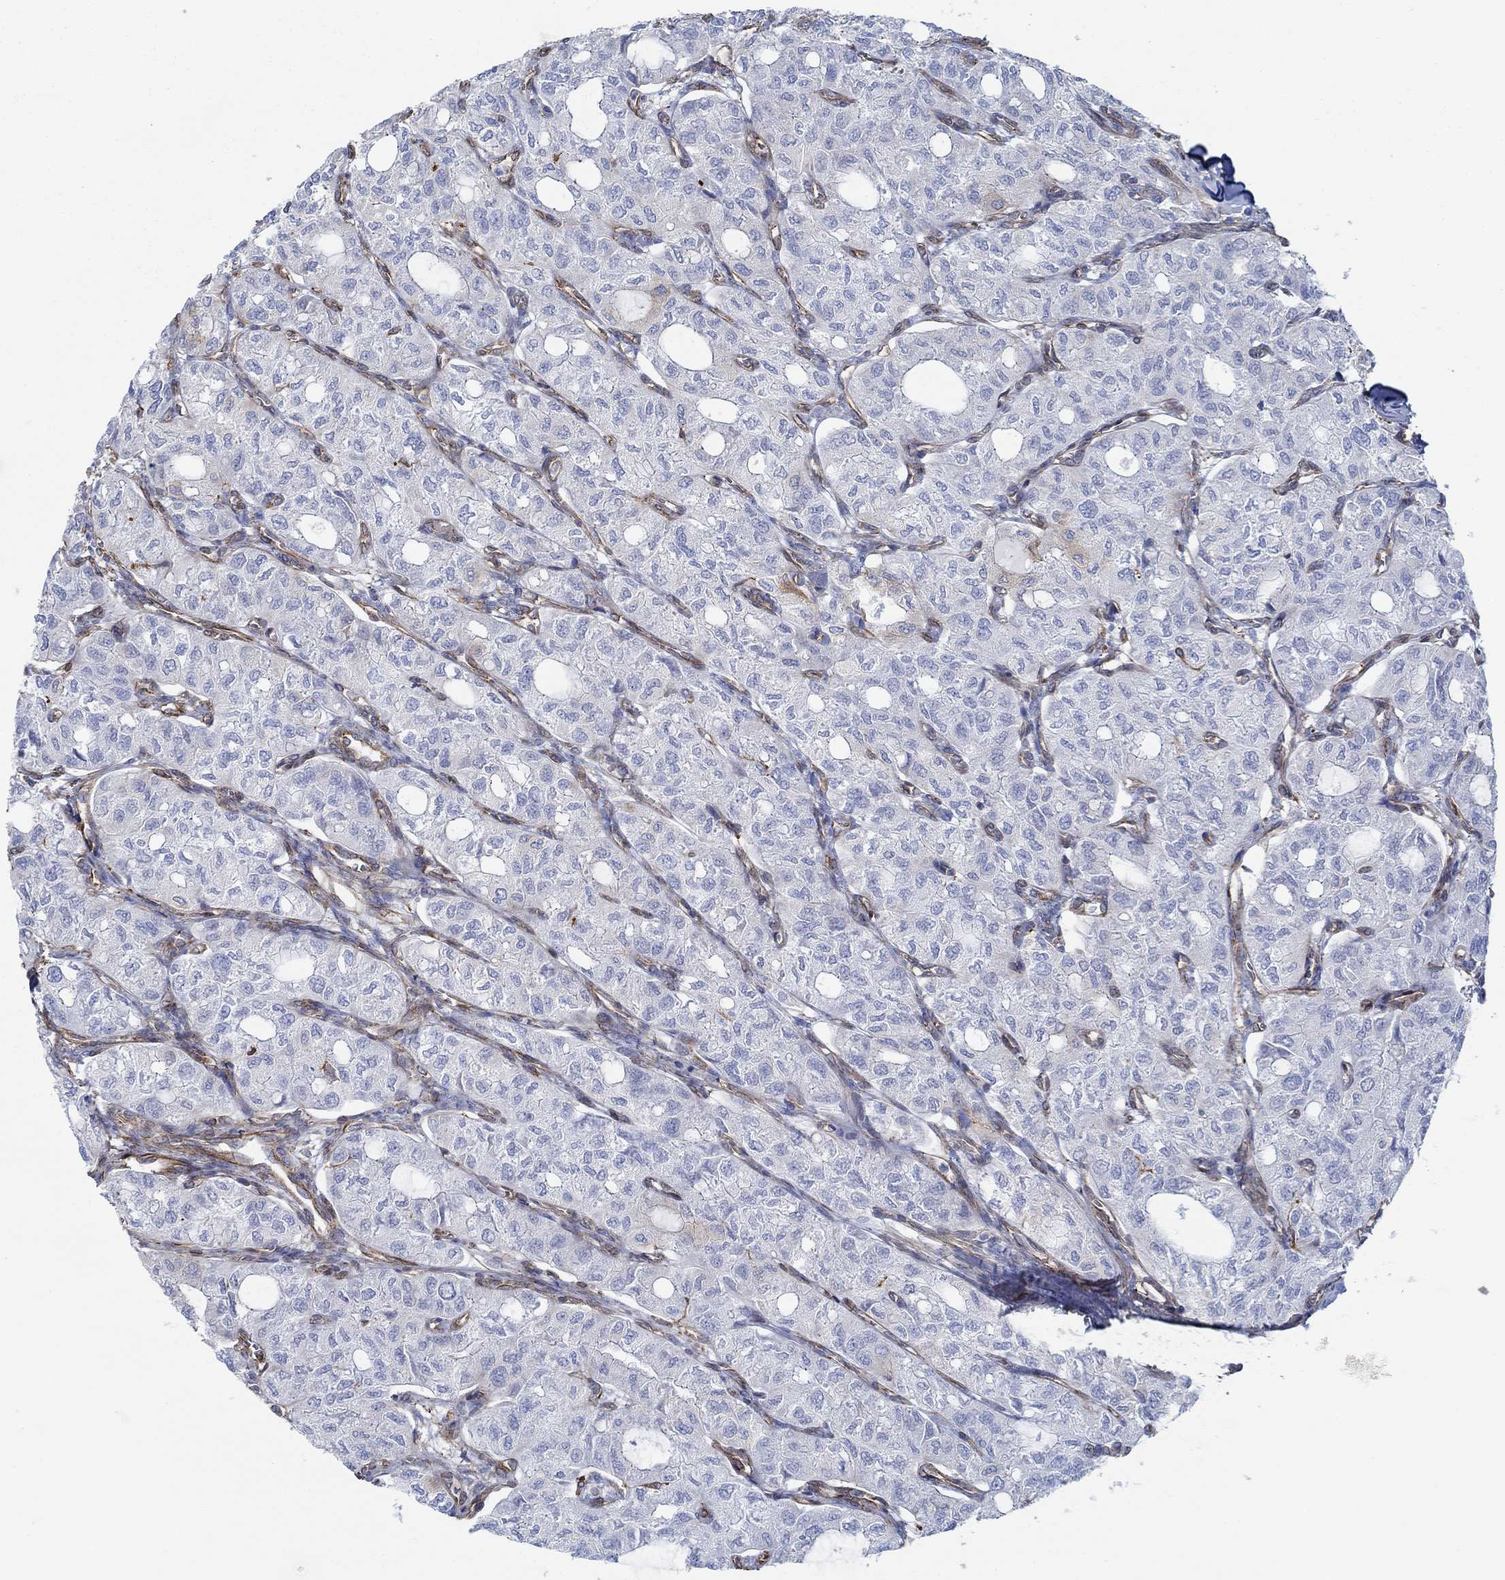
{"staining": {"intensity": "negative", "quantity": "none", "location": "none"}, "tissue": "thyroid cancer", "cell_type": "Tumor cells", "image_type": "cancer", "snomed": [{"axis": "morphology", "description": "Follicular adenoma carcinoma, NOS"}, {"axis": "topography", "description": "Thyroid gland"}], "caption": "The immunohistochemistry (IHC) photomicrograph has no significant staining in tumor cells of thyroid cancer (follicular adenoma carcinoma) tissue.", "gene": "STC2", "patient": {"sex": "male", "age": 75}}